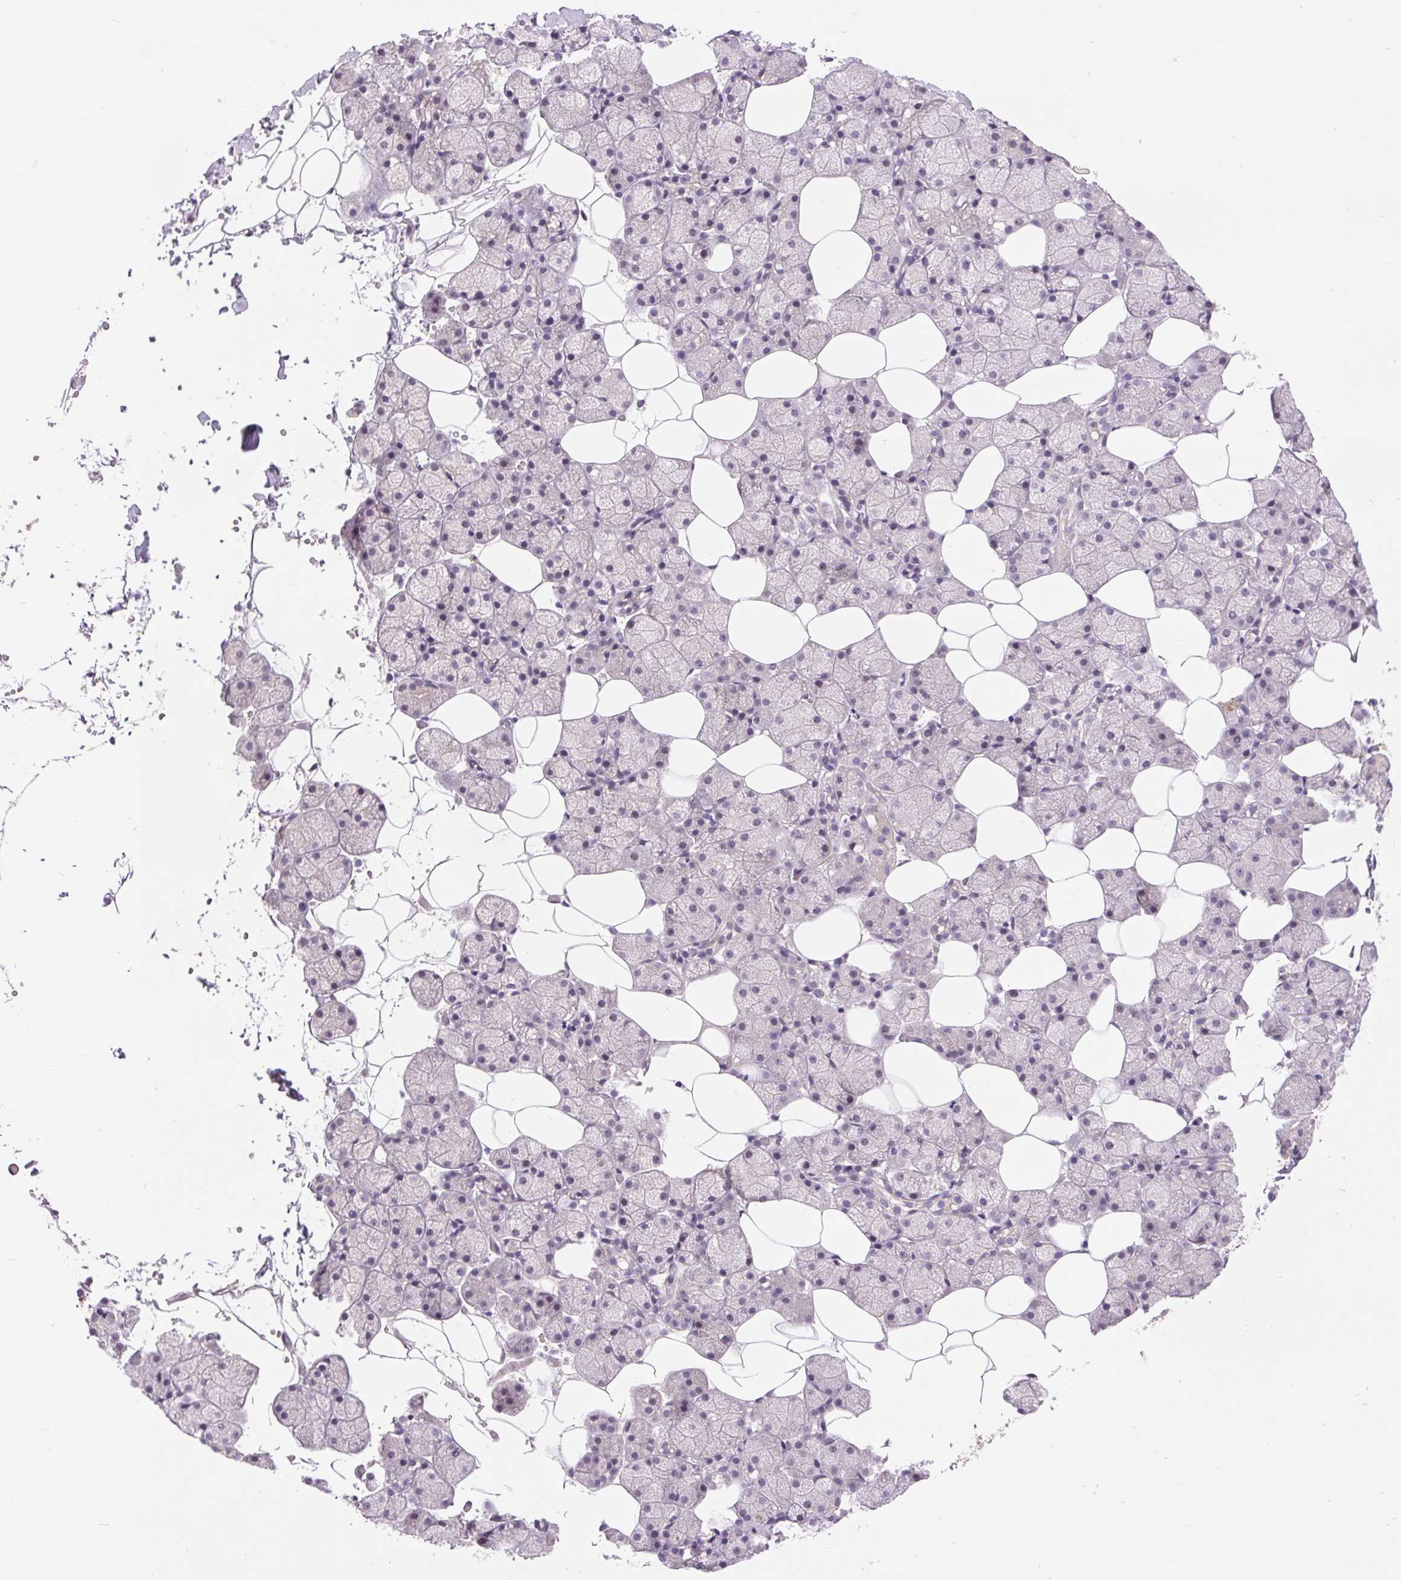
{"staining": {"intensity": "negative", "quantity": "none", "location": "none"}, "tissue": "salivary gland", "cell_type": "Glandular cells", "image_type": "normal", "snomed": [{"axis": "morphology", "description": "Normal tissue, NOS"}, {"axis": "topography", "description": "Salivary gland"}], "caption": "This image is of normal salivary gland stained with IHC to label a protein in brown with the nuclei are counter-stained blue. There is no expression in glandular cells. (Immunohistochemistry, brightfield microscopy, high magnification).", "gene": "RANBP3L", "patient": {"sex": "male", "age": 38}}